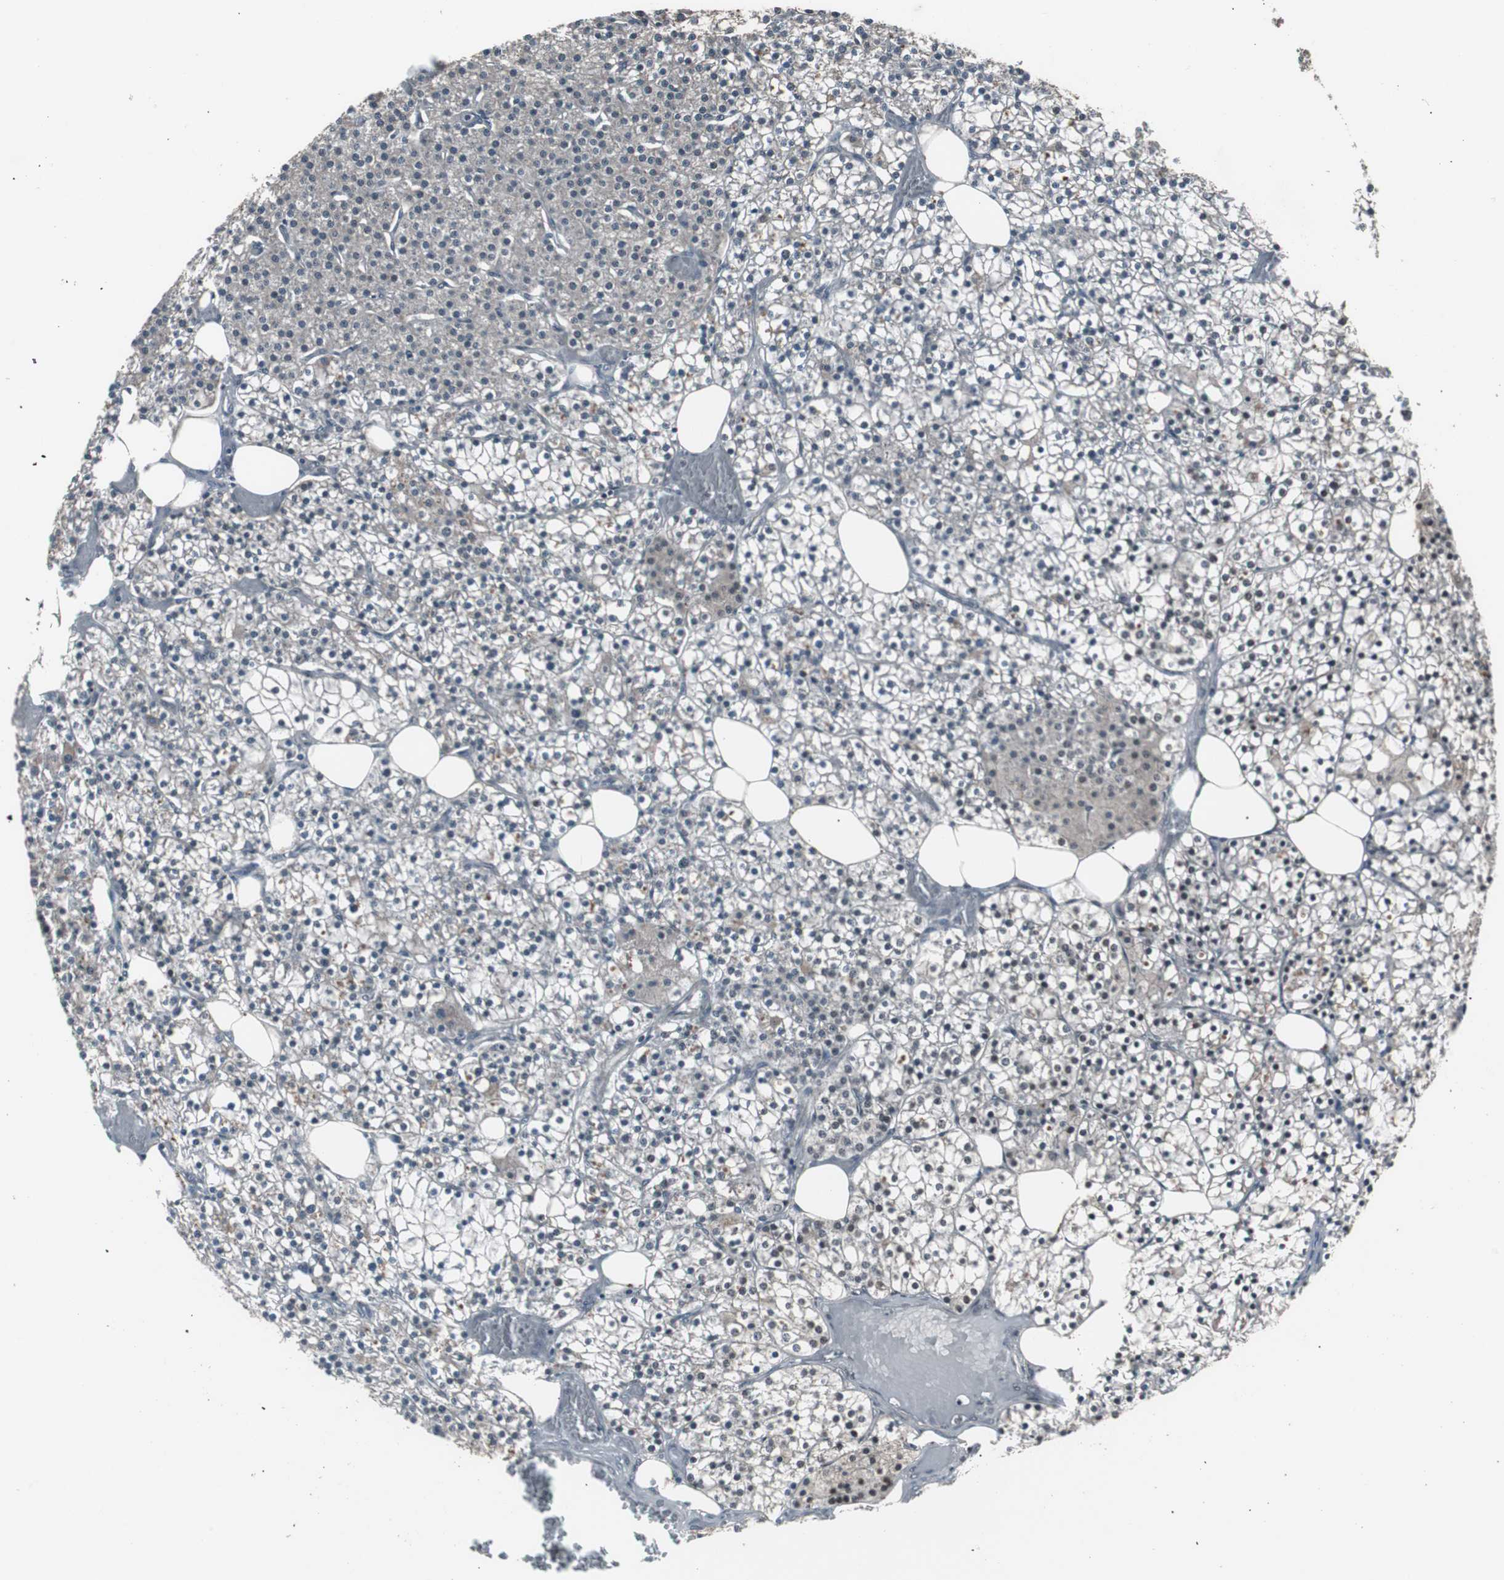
{"staining": {"intensity": "weak", "quantity": "<25%", "location": "nuclear"}, "tissue": "parathyroid gland", "cell_type": "Glandular cells", "image_type": "normal", "snomed": [{"axis": "morphology", "description": "Normal tissue, NOS"}, {"axis": "topography", "description": "Parathyroid gland"}], "caption": "IHC of unremarkable human parathyroid gland exhibits no staining in glandular cells.", "gene": "RXRA", "patient": {"sex": "female", "age": 63}}